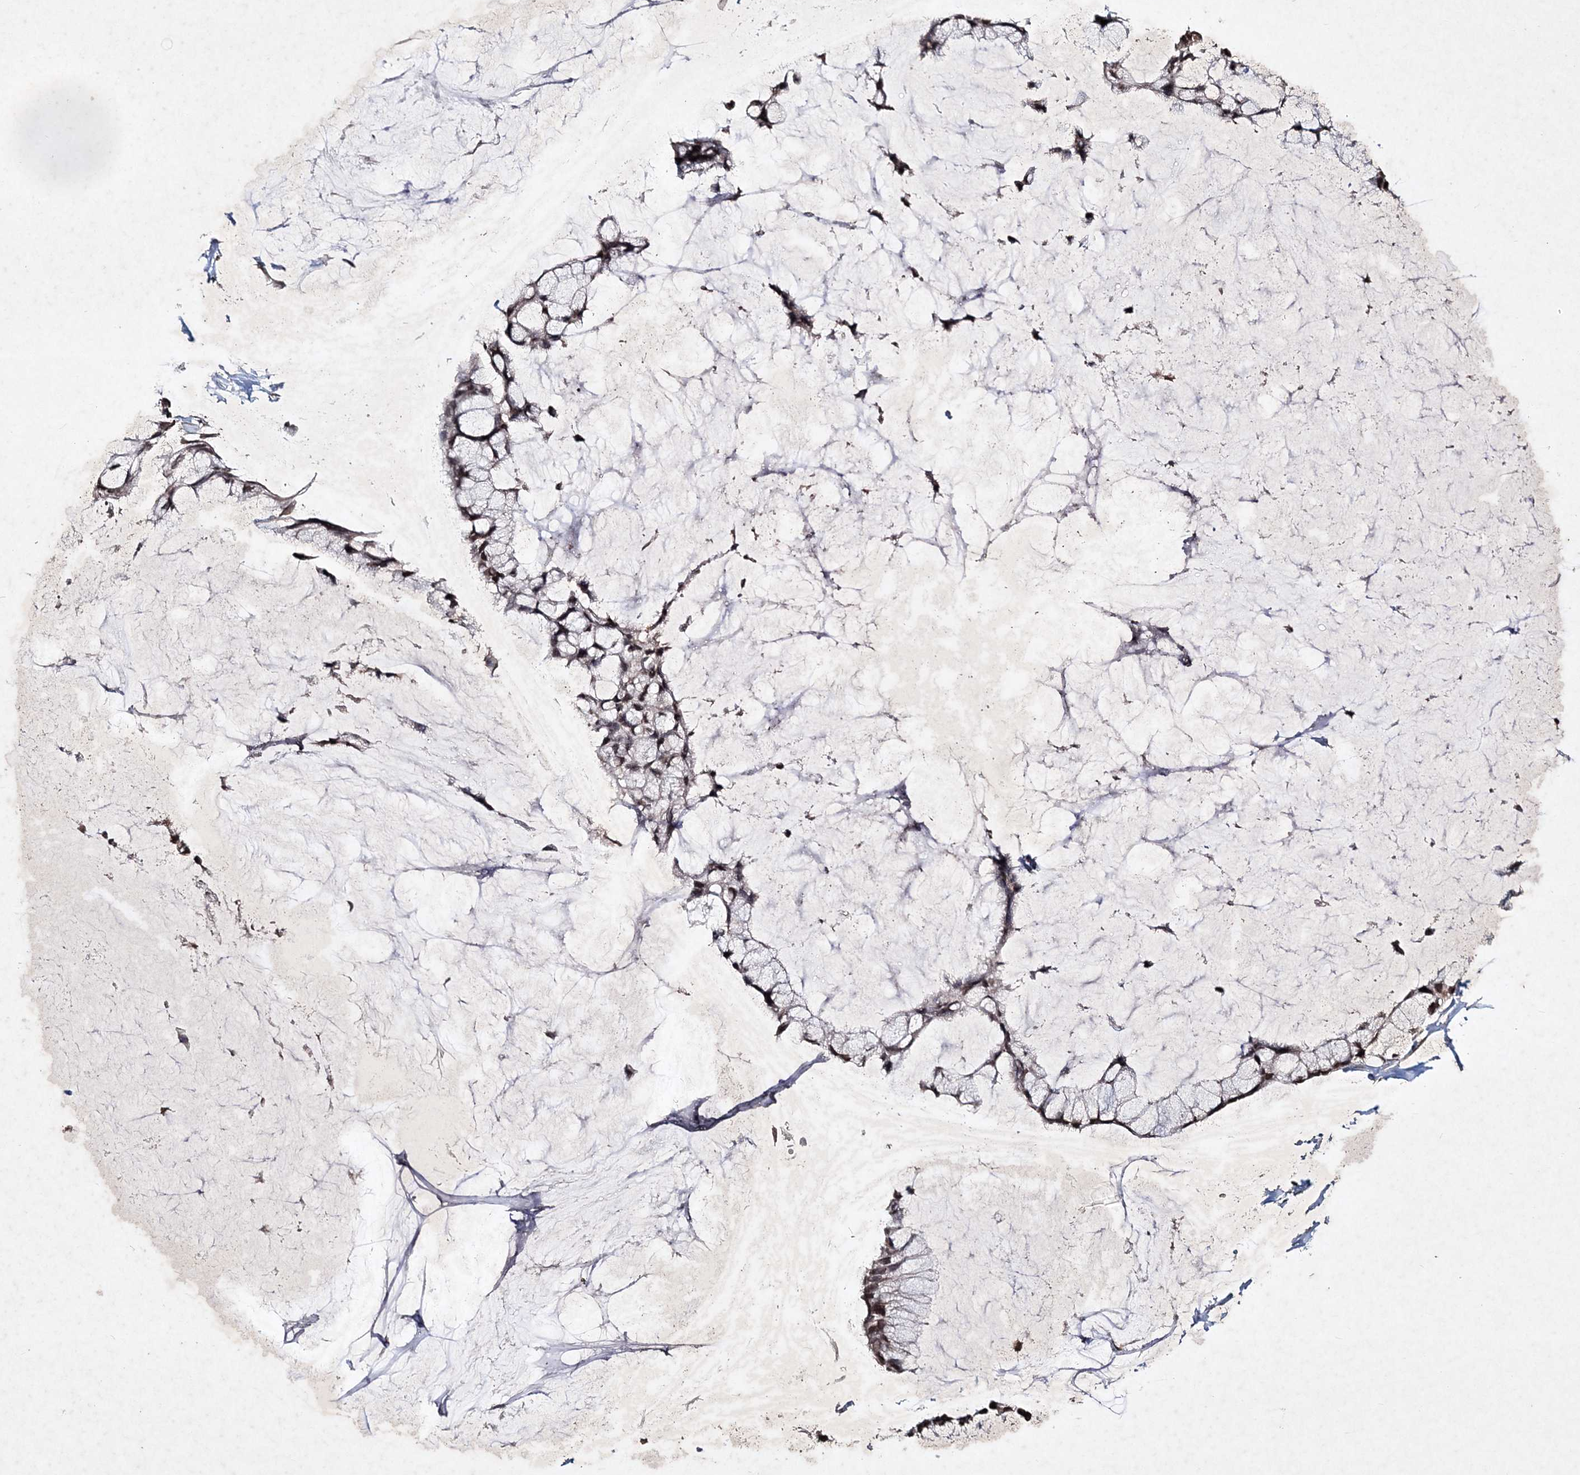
{"staining": {"intensity": "moderate", "quantity": ">75%", "location": "nuclear"}, "tissue": "ovarian cancer", "cell_type": "Tumor cells", "image_type": "cancer", "snomed": [{"axis": "morphology", "description": "Cystadenocarcinoma, mucinous, NOS"}, {"axis": "topography", "description": "Ovary"}], "caption": "Protein staining by IHC reveals moderate nuclear staining in about >75% of tumor cells in mucinous cystadenocarcinoma (ovarian).", "gene": "SOWAHB", "patient": {"sex": "female", "age": 39}}